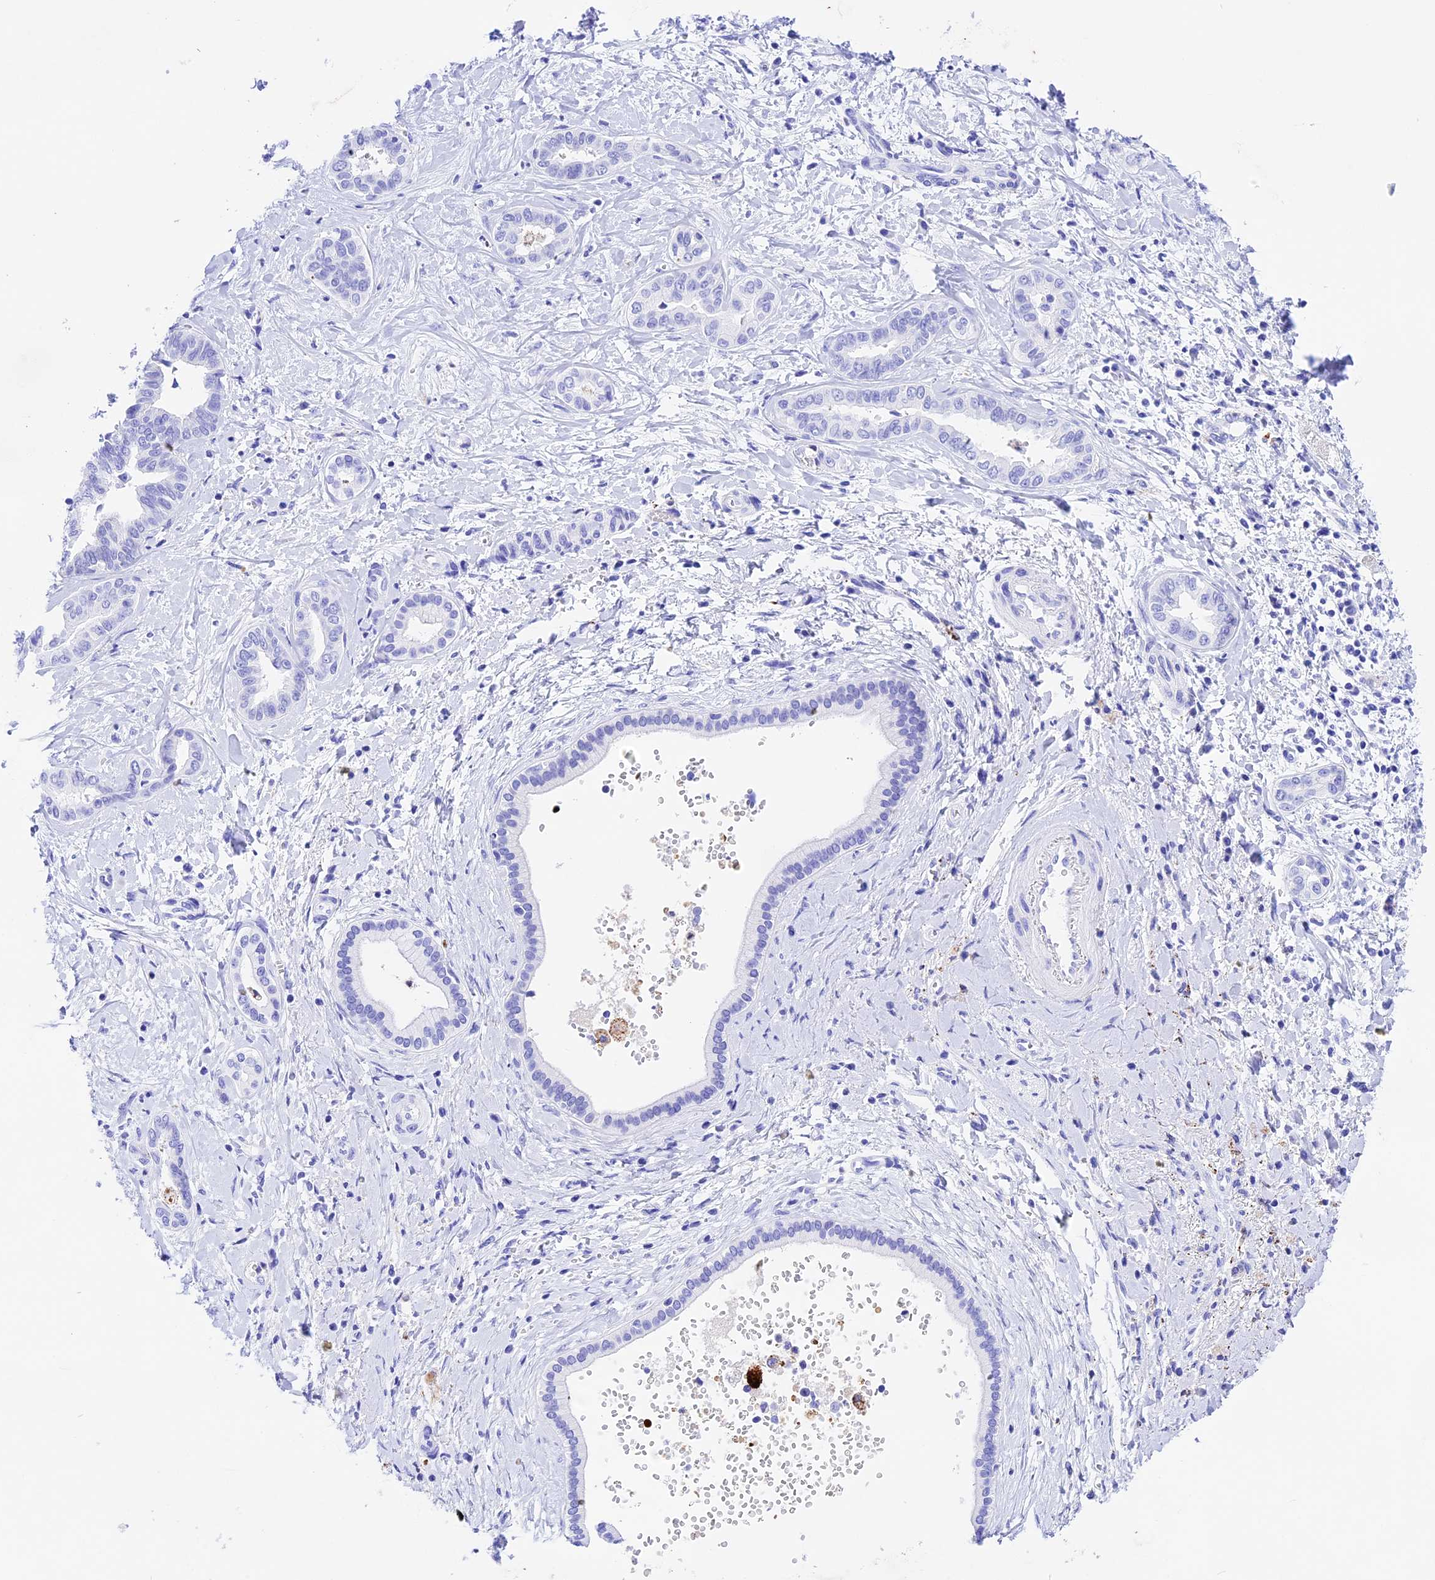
{"staining": {"intensity": "negative", "quantity": "none", "location": "none"}, "tissue": "liver cancer", "cell_type": "Tumor cells", "image_type": "cancer", "snomed": [{"axis": "morphology", "description": "Cholangiocarcinoma"}, {"axis": "topography", "description": "Liver"}], "caption": "Liver cancer (cholangiocarcinoma) was stained to show a protein in brown. There is no significant positivity in tumor cells. (DAB (3,3'-diaminobenzidine) immunohistochemistry (IHC), high magnification).", "gene": "PSG11", "patient": {"sex": "female", "age": 77}}